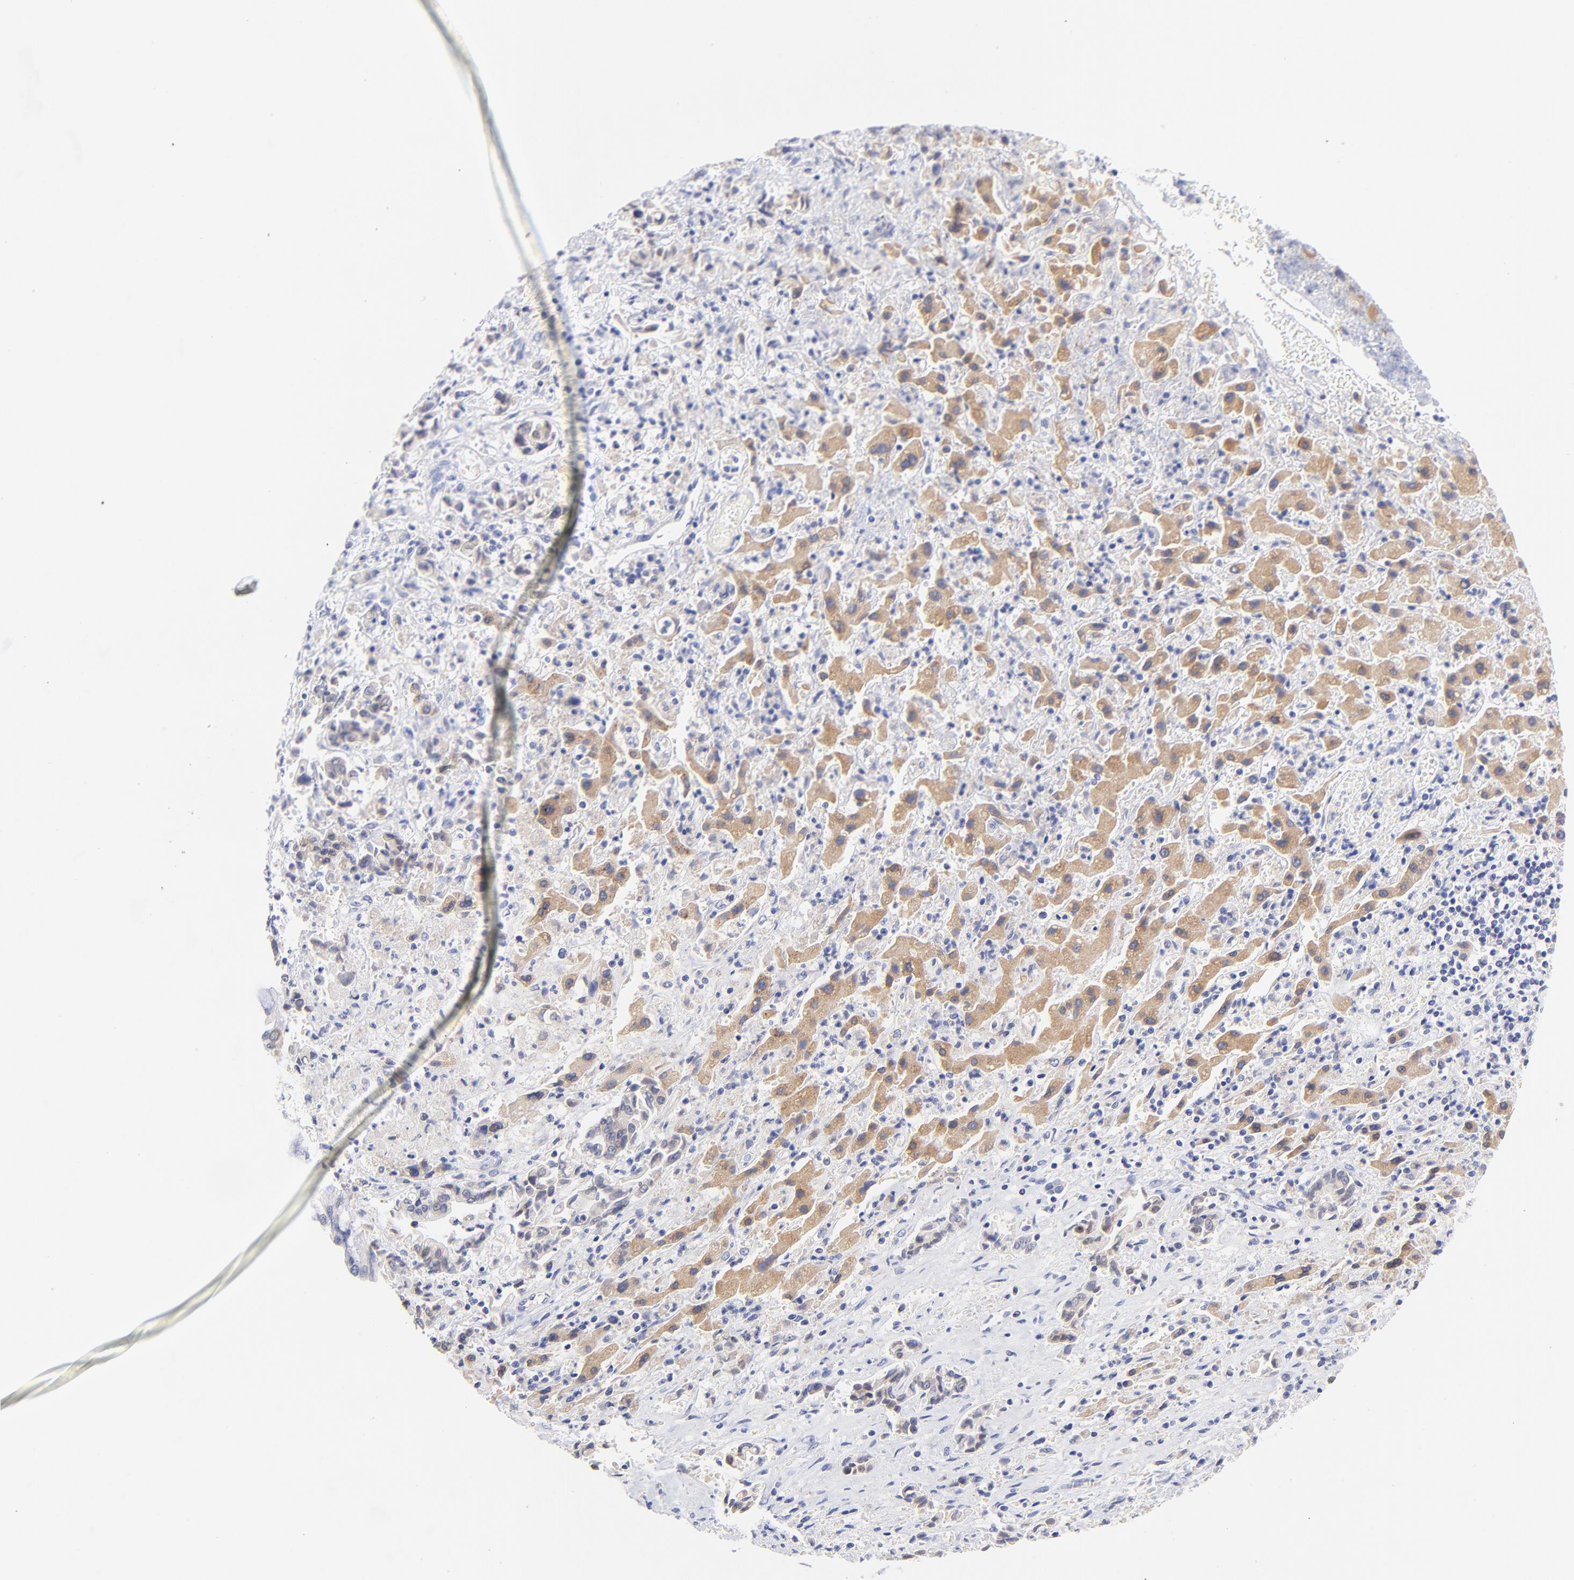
{"staining": {"intensity": "weak", "quantity": "25%-75%", "location": "cytoplasmic/membranous"}, "tissue": "liver cancer", "cell_type": "Tumor cells", "image_type": "cancer", "snomed": [{"axis": "morphology", "description": "Cholangiocarcinoma"}, {"axis": "topography", "description": "Liver"}], "caption": "A high-resolution micrograph shows immunohistochemistry (IHC) staining of cholangiocarcinoma (liver), which exhibits weak cytoplasmic/membranous staining in about 25%-75% of tumor cells.", "gene": "EBP", "patient": {"sex": "male", "age": 57}}